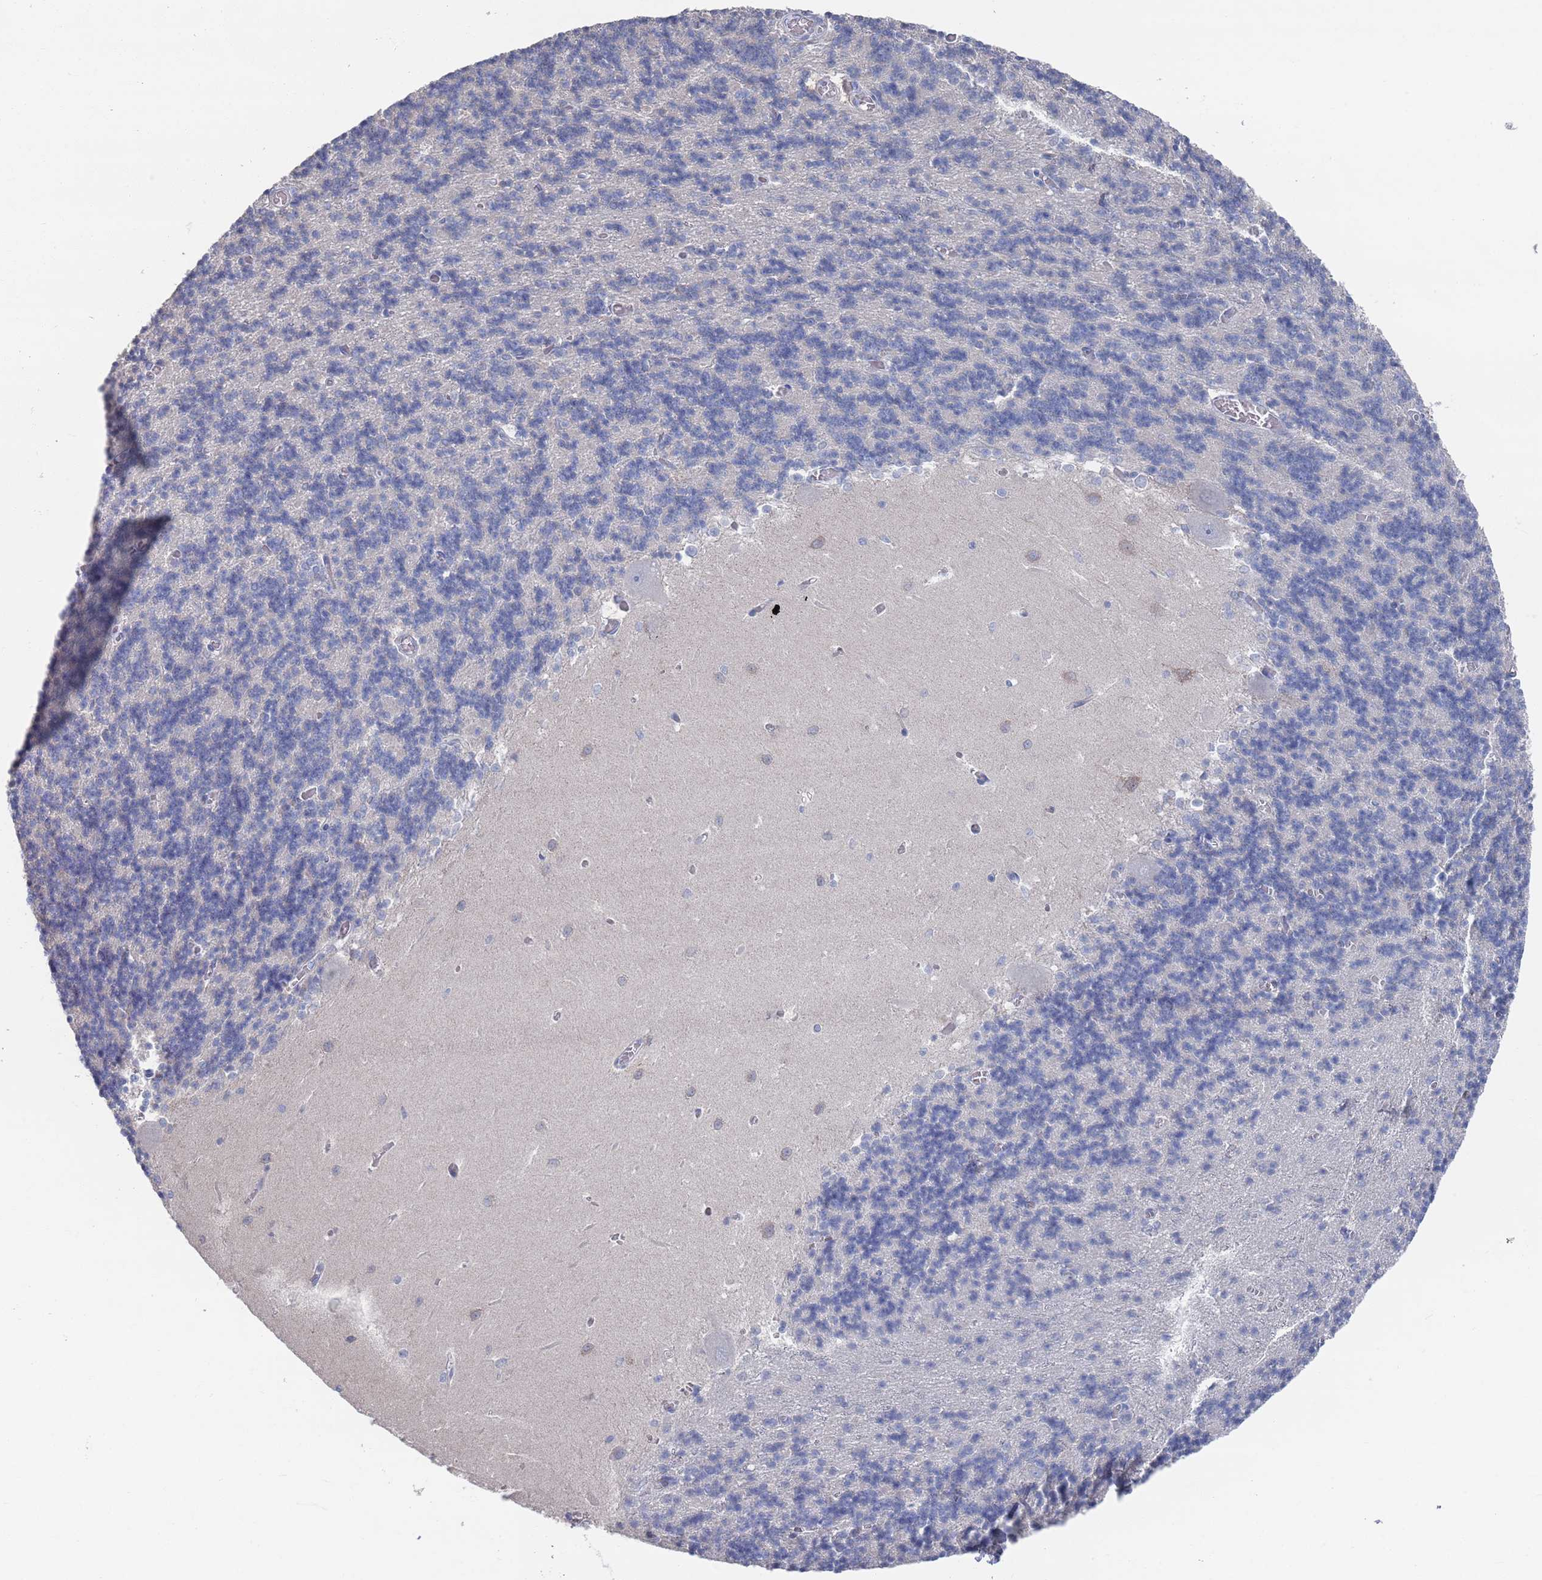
{"staining": {"intensity": "negative", "quantity": "none", "location": "none"}, "tissue": "cerebellum", "cell_type": "Cells in granular layer", "image_type": "normal", "snomed": [{"axis": "morphology", "description": "Normal tissue, NOS"}, {"axis": "topography", "description": "Cerebellum"}], "caption": "Cells in granular layer show no significant staining in unremarkable cerebellum. (Brightfield microscopy of DAB (3,3'-diaminobenzidine) immunohistochemistry (IHC) at high magnification).", "gene": "TMCO3", "patient": {"sex": "male", "age": 37}}